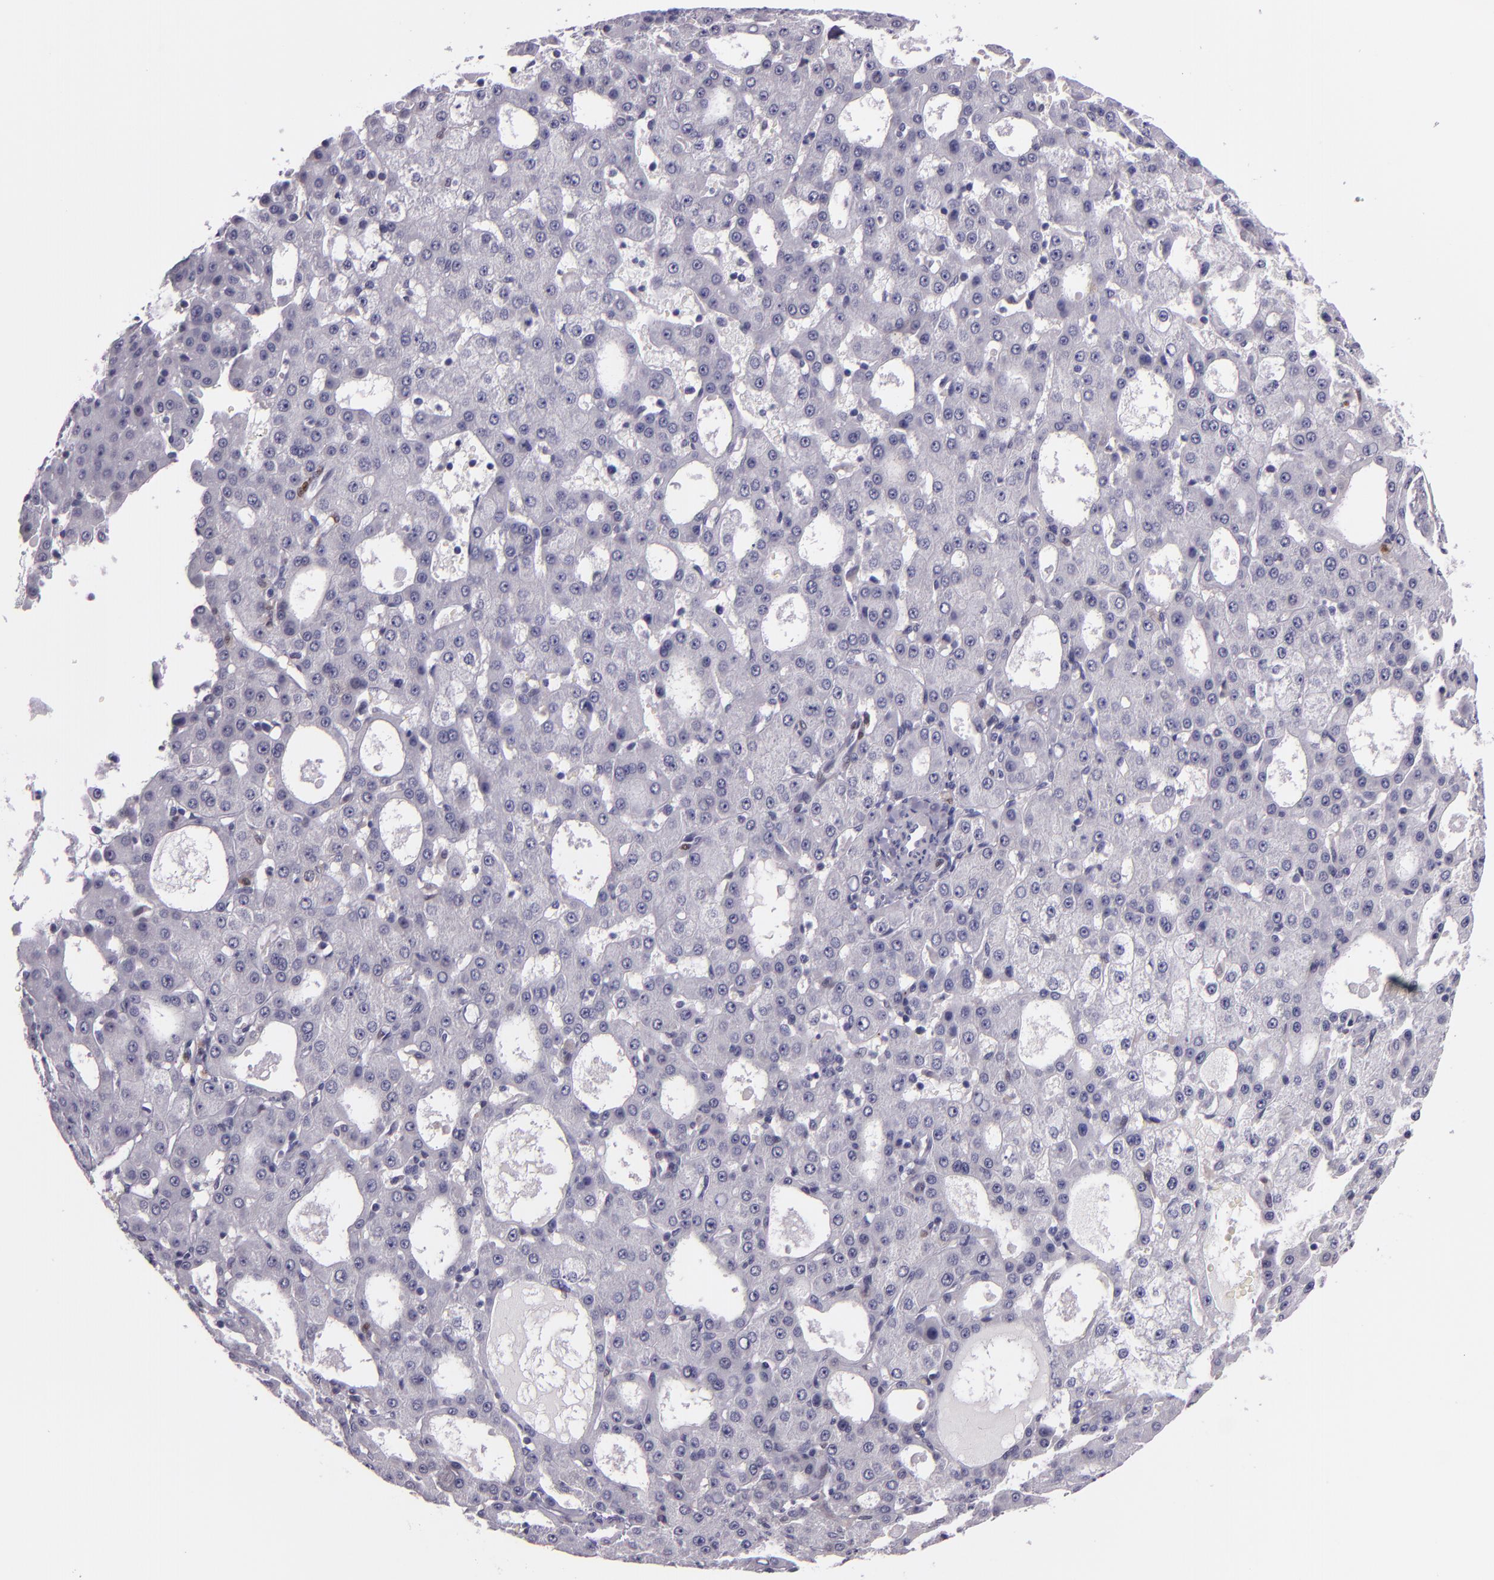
{"staining": {"intensity": "negative", "quantity": "none", "location": "none"}, "tissue": "liver cancer", "cell_type": "Tumor cells", "image_type": "cancer", "snomed": [{"axis": "morphology", "description": "Carcinoma, Hepatocellular, NOS"}, {"axis": "topography", "description": "Liver"}], "caption": "IHC micrograph of neoplastic tissue: liver cancer stained with DAB shows no significant protein staining in tumor cells.", "gene": "MT1A", "patient": {"sex": "male", "age": 47}}